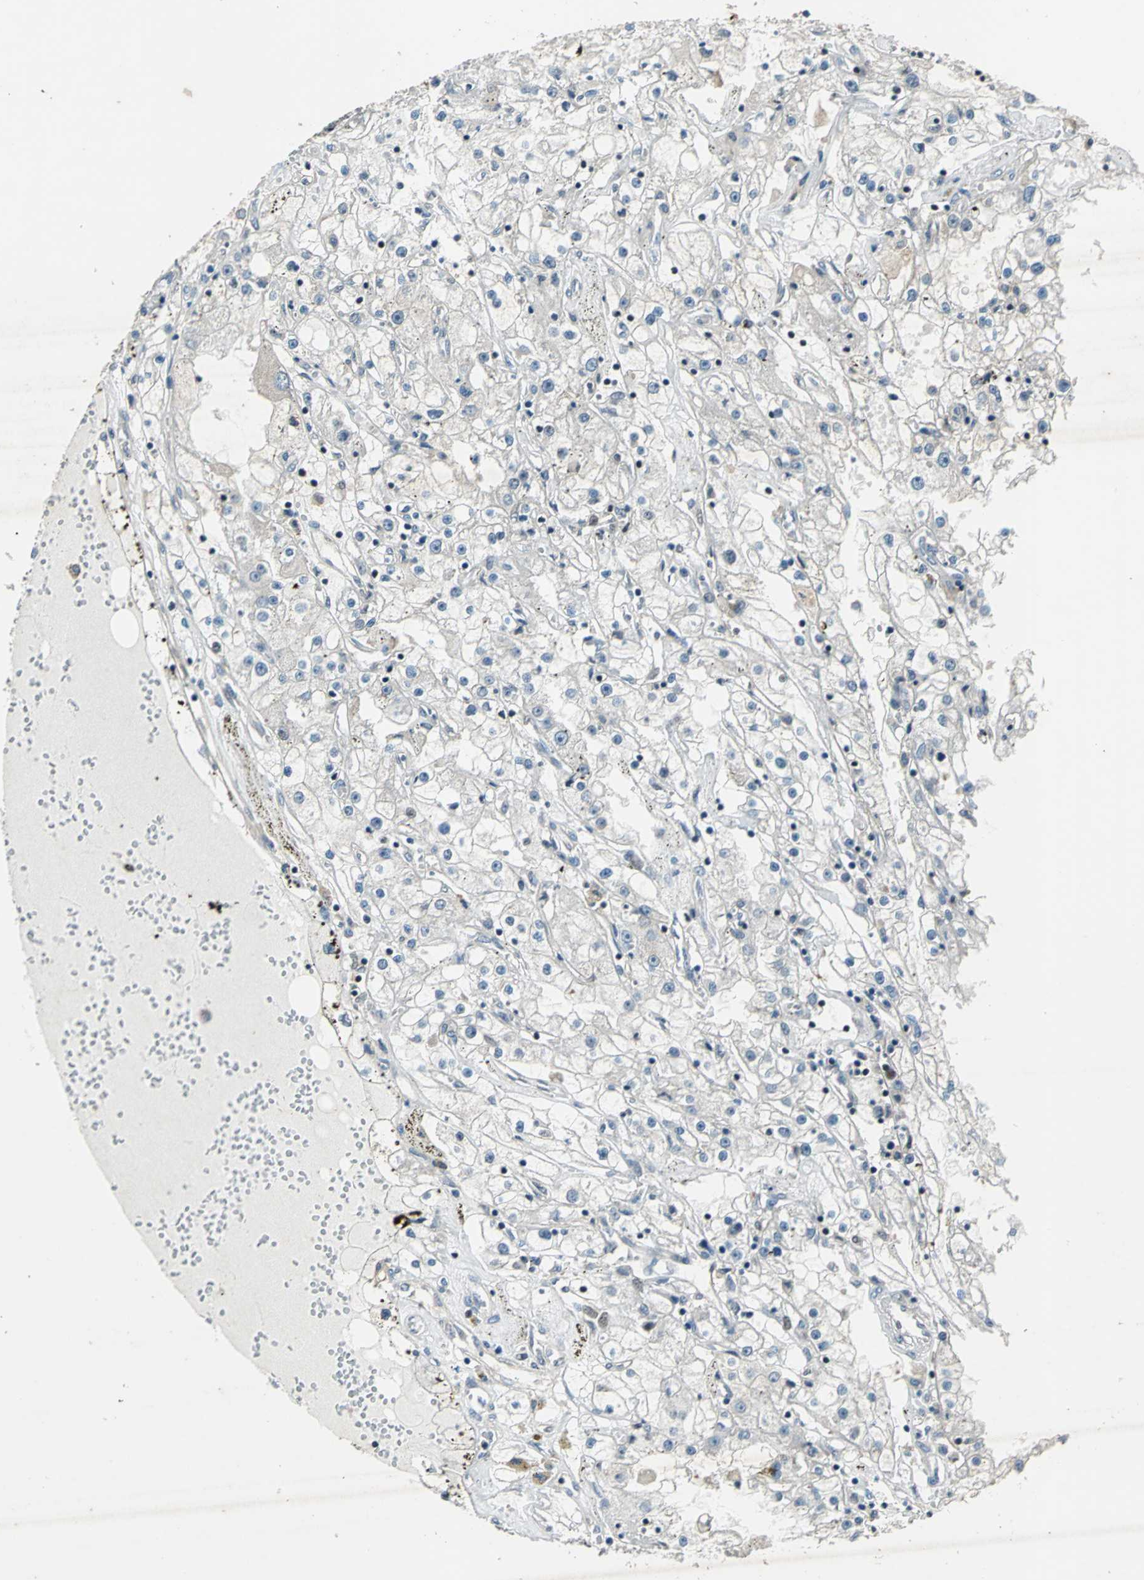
{"staining": {"intensity": "negative", "quantity": "none", "location": "none"}, "tissue": "renal cancer", "cell_type": "Tumor cells", "image_type": "cancer", "snomed": [{"axis": "morphology", "description": "Adenocarcinoma, NOS"}, {"axis": "topography", "description": "Kidney"}], "caption": "Human adenocarcinoma (renal) stained for a protein using immunohistochemistry exhibits no expression in tumor cells.", "gene": "BRIP1", "patient": {"sex": "male", "age": 56}}